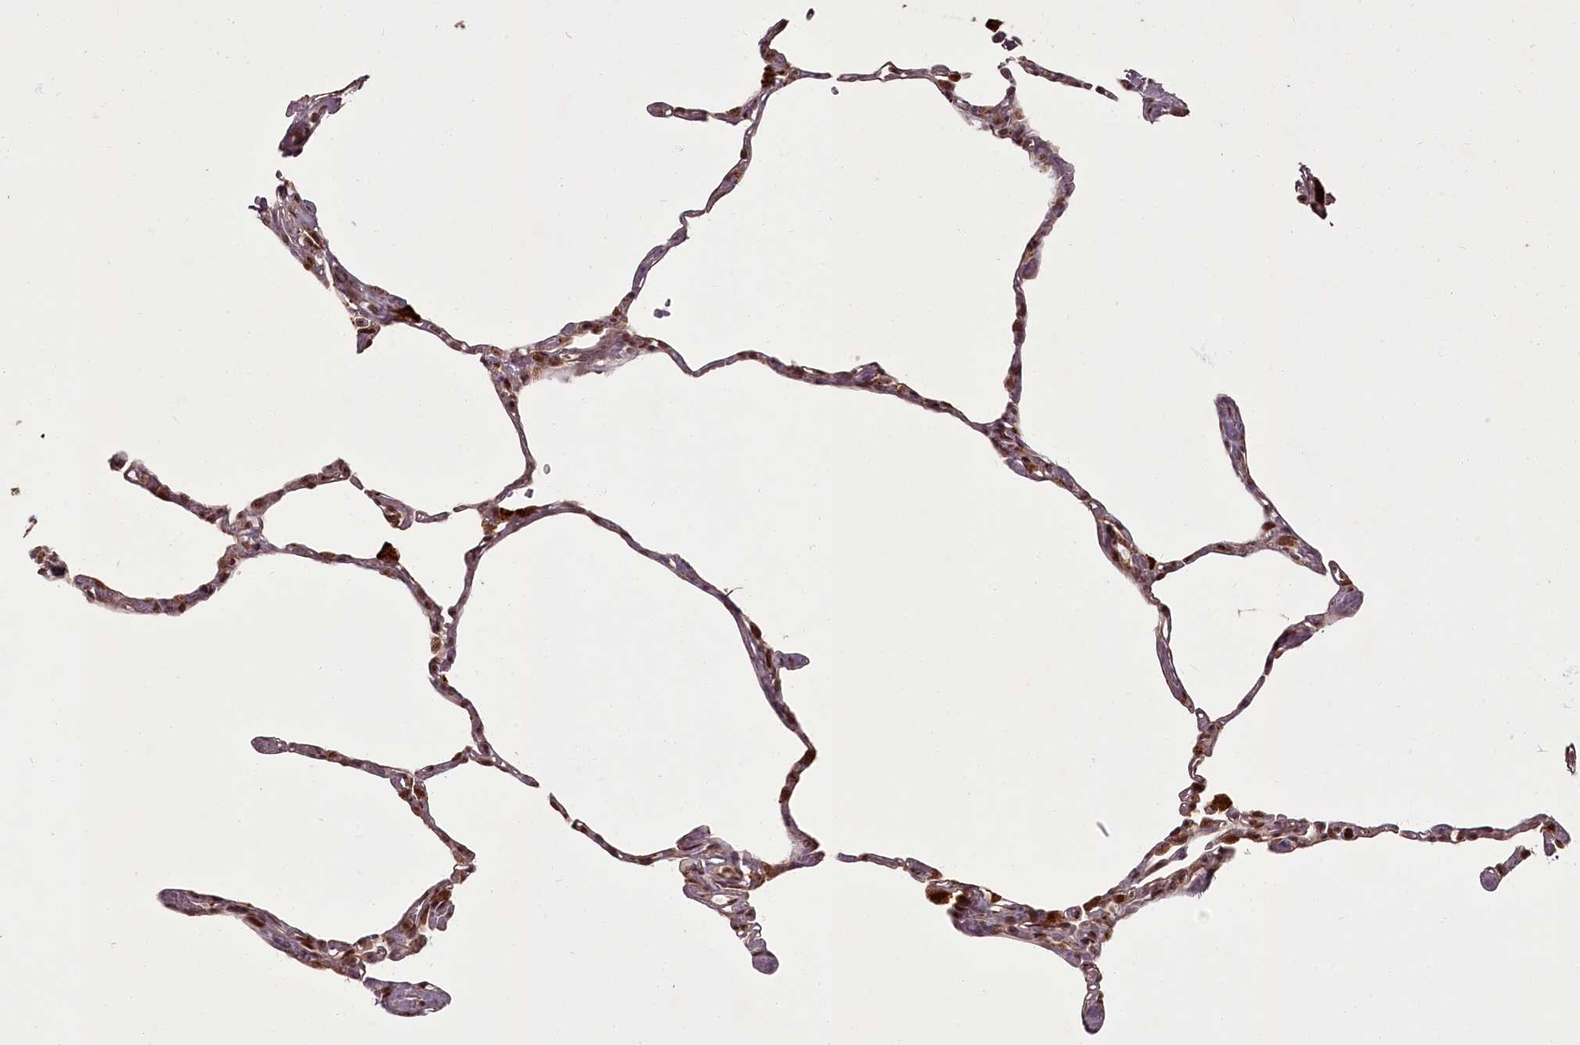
{"staining": {"intensity": "moderate", "quantity": ">75%", "location": "cytoplasmic/membranous,nuclear"}, "tissue": "lung", "cell_type": "Alveolar cells", "image_type": "normal", "snomed": [{"axis": "morphology", "description": "Normal tissue, NOS"}, {"axis": "topography", "description": "Lung"}], "caption": "Normal lung shows moderate cytoplasmic/membranous,nuclear expression in approximately >75% of alveolar cells, visualized by immunohistochemistry. The staining was performed using DAB, with brown indicating positive protein expression. Nuclei are stained blue with hematoxylin.", "gene": "CEP83", "patient": {"sex": "male", "age": 65}}